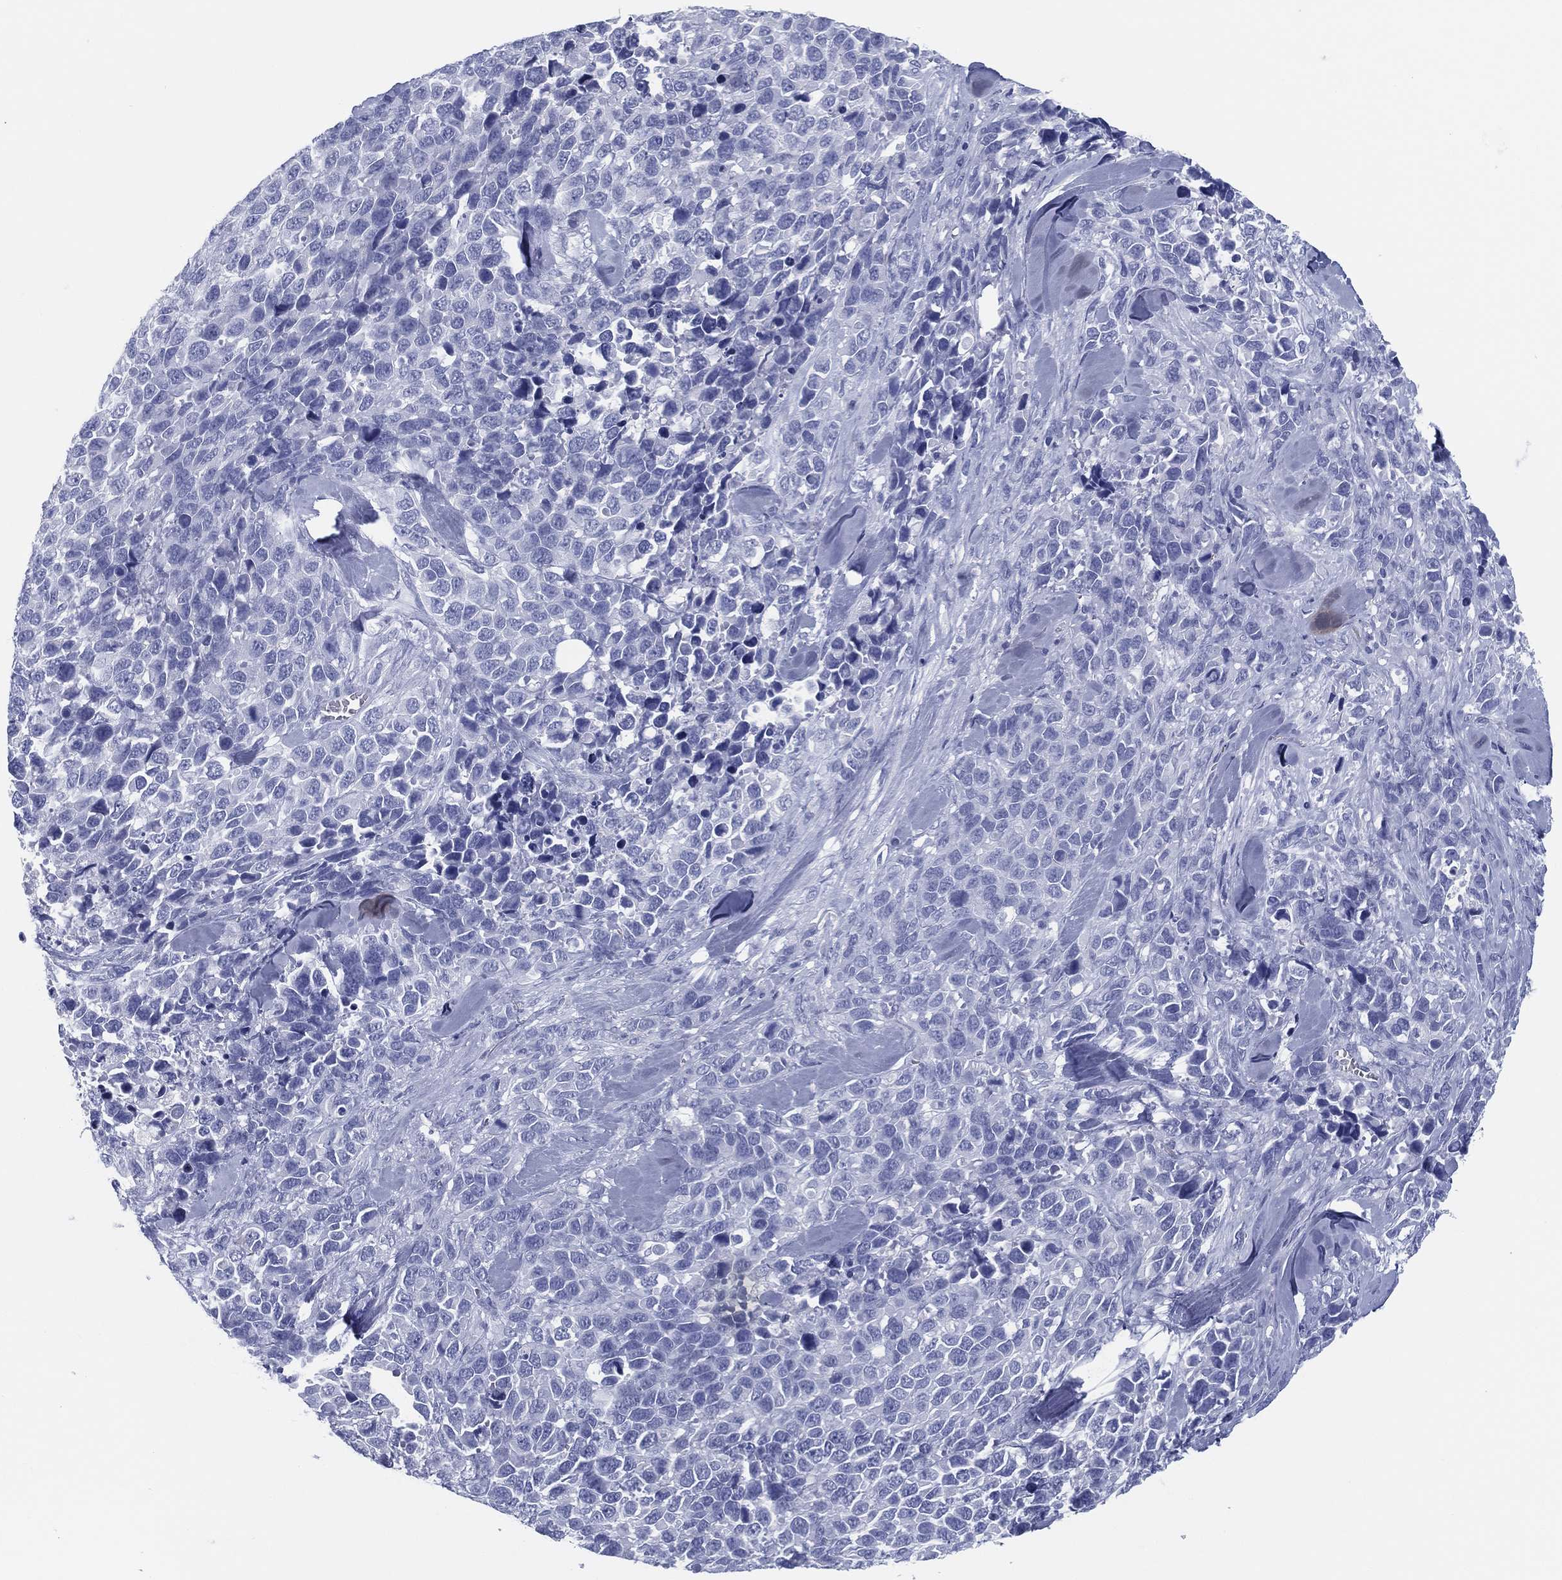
{"staining": {"intensity": "negative", "quantity": "none", "location": "none"}, "tissue": "melanoma", "cell_type": "Tumor cells", "image_type": "cancer", "snomed": [{"axis": "morphology", "description": "Malignant melanoma, Metastatic site"}, {"axis": "topography", "description": "Skin"}], "caption": "Tumor cells are negative for brown protein staining in melanoma.", "gene": "TMEM252", "patient": {"sex": "male", "age": 84}}